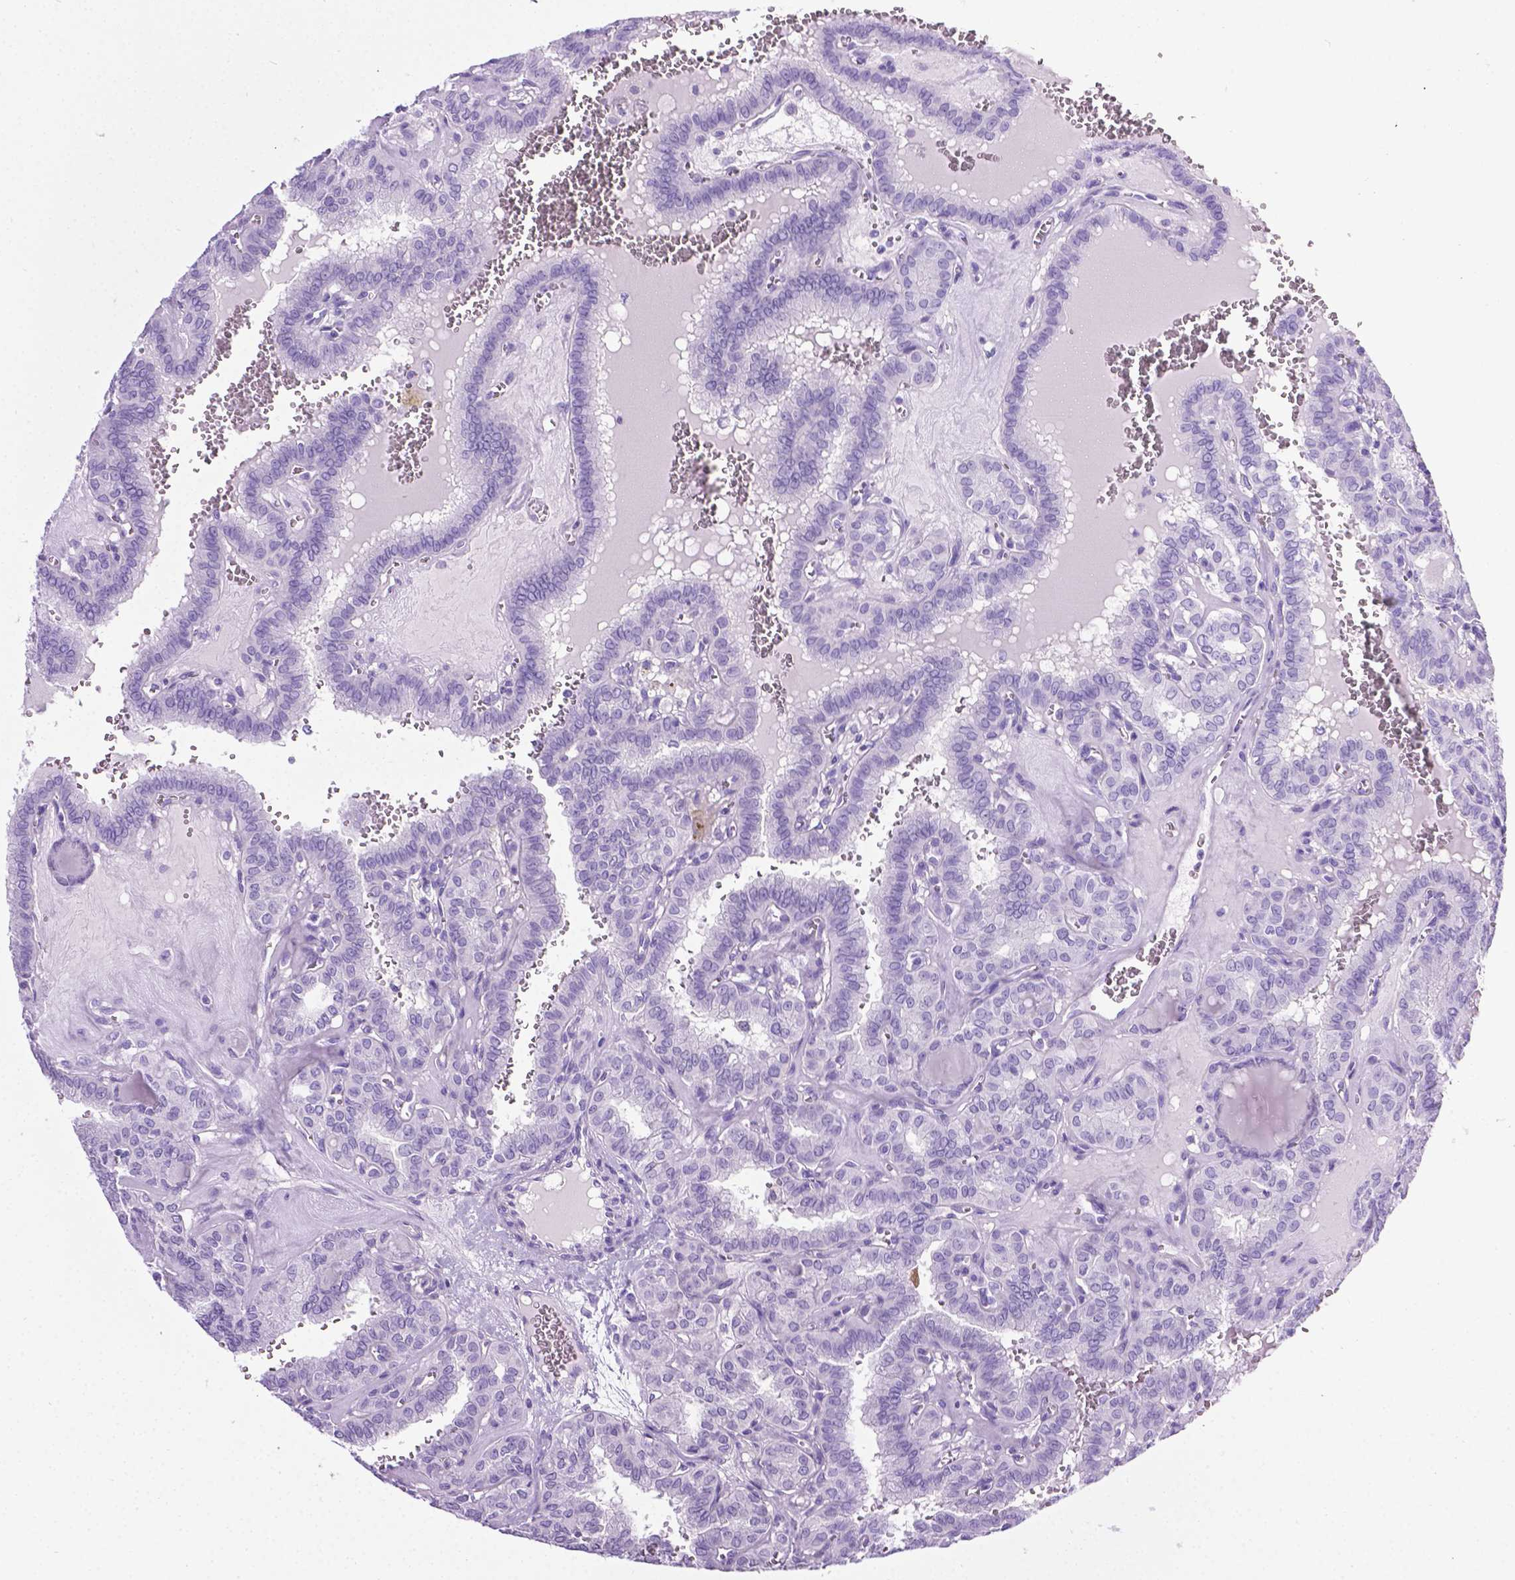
{"staining": {"intensity": "negative", "quantity": "none", "location": "none"}, "tissue": "thyroid cancer", "cell_type": "Tumor cells", "image_type": "cancer", "snomed": [{"axis": "morphology", "description": "Papillary adenocarcinoma, NOS"}, {"axis": "topography", "description": "Thyroid gland"}], "caption": "The micrograph demonstrates no staining of tumor cells in papillary adenocarcinoma (thyroid). The staining is performed using DAB brown chromogen with nuclei counter-stained in using hematoxylin.", "gene": "LELP1", "patient": {"sex": "female", "age": 41}}